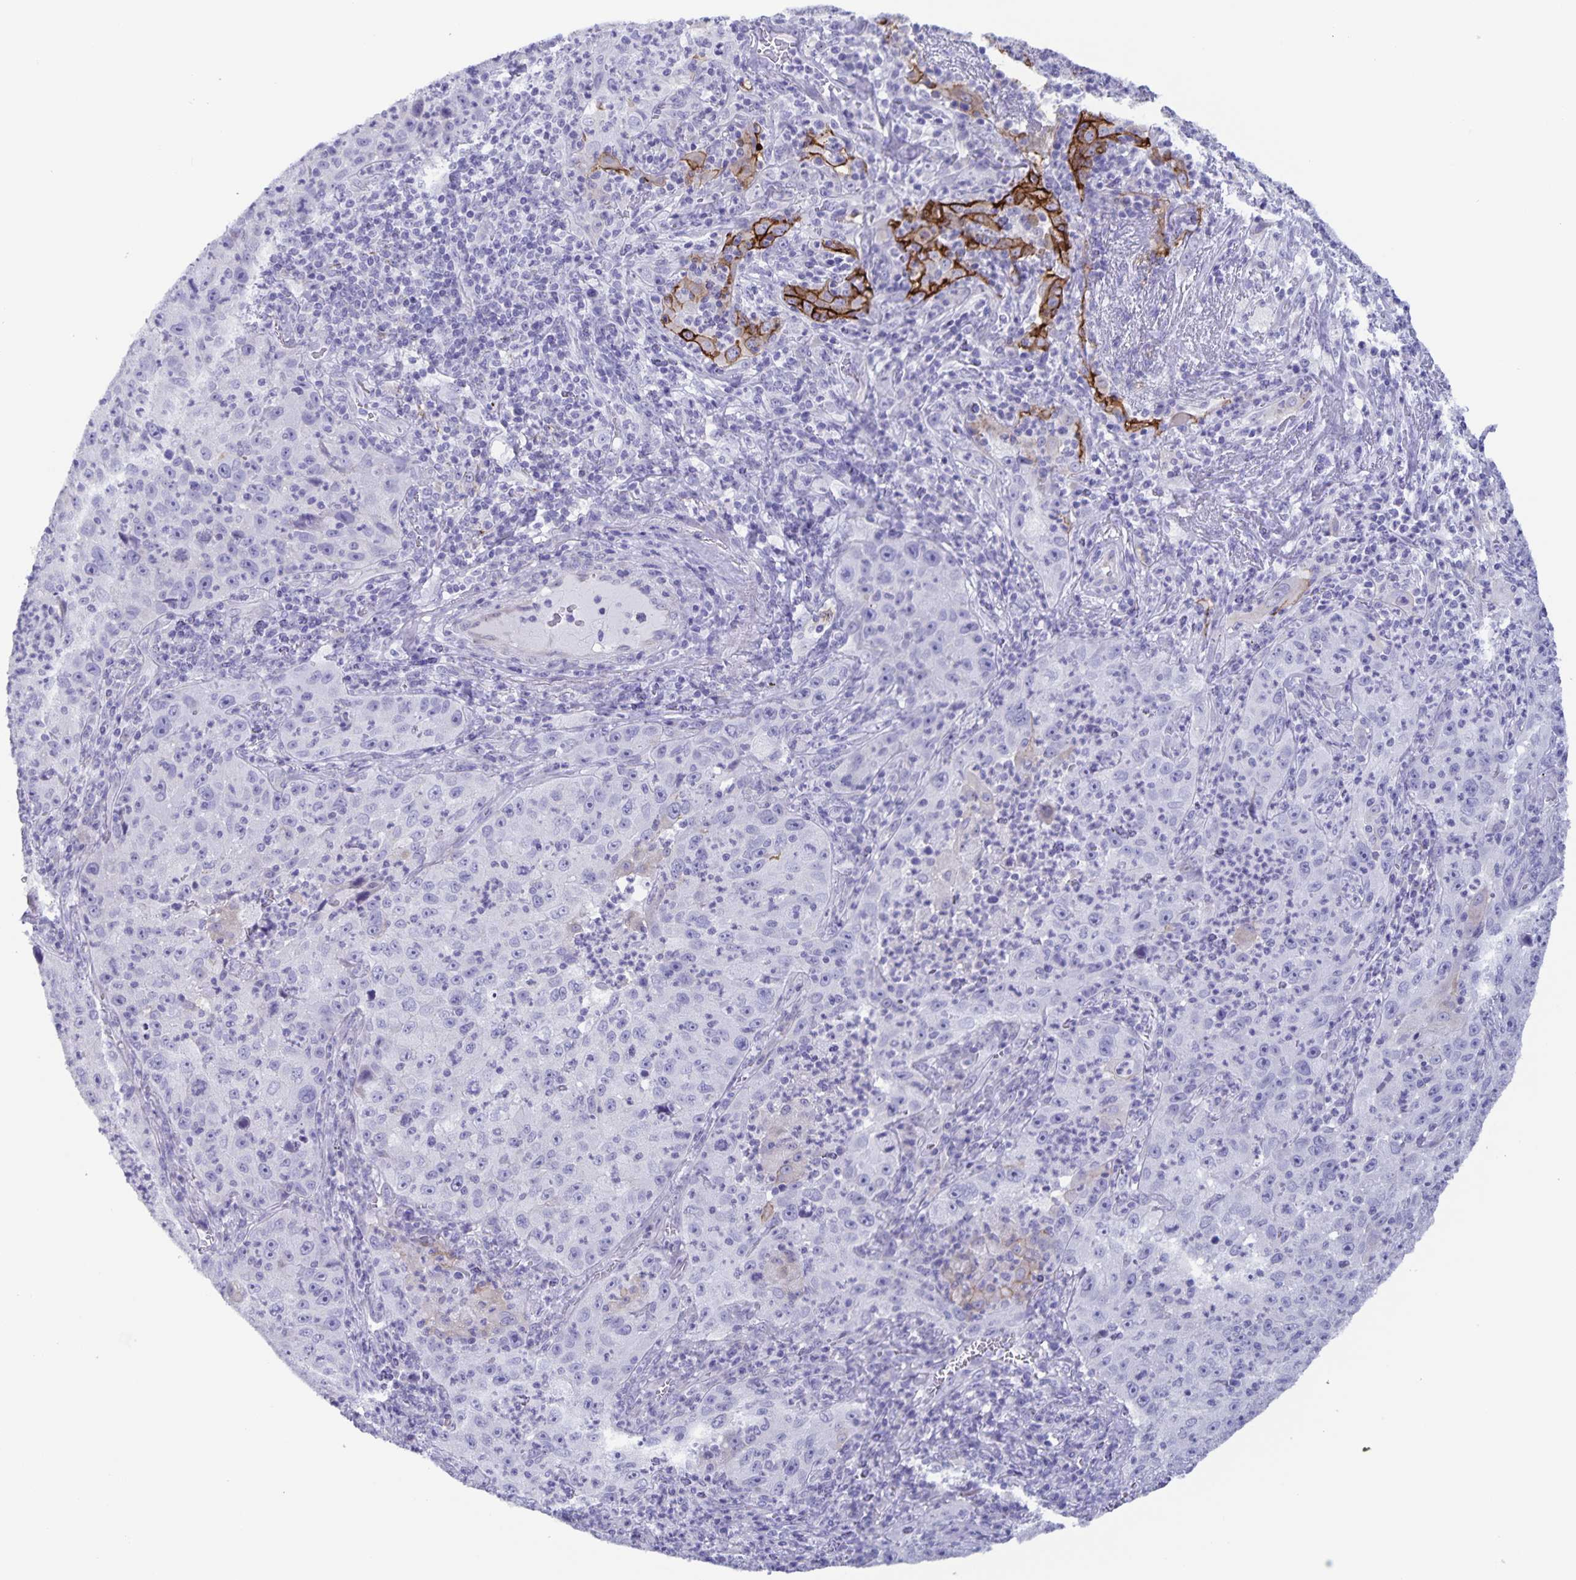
{"staining": {"intensity": "strong", "quantity": "<25%", "location": "cytoplasmic/membranous"}, "tissue": "lung cancer", "cell_type": "Tumor cells", "image_type": "cancer", "snomed": [{"axis": "morphology", "description": "Squamous cell carcinoma, NOS"}, {"axis": "topography", "description": "Lung"}], "caption": "Lung cancer (squamous cell carcinoma) stained for a protein reveals strong cytoplasmic/membranous positivity in tumor cells.", "gene": "AQP4", "patient": {"sex": "male", "age": 71}}